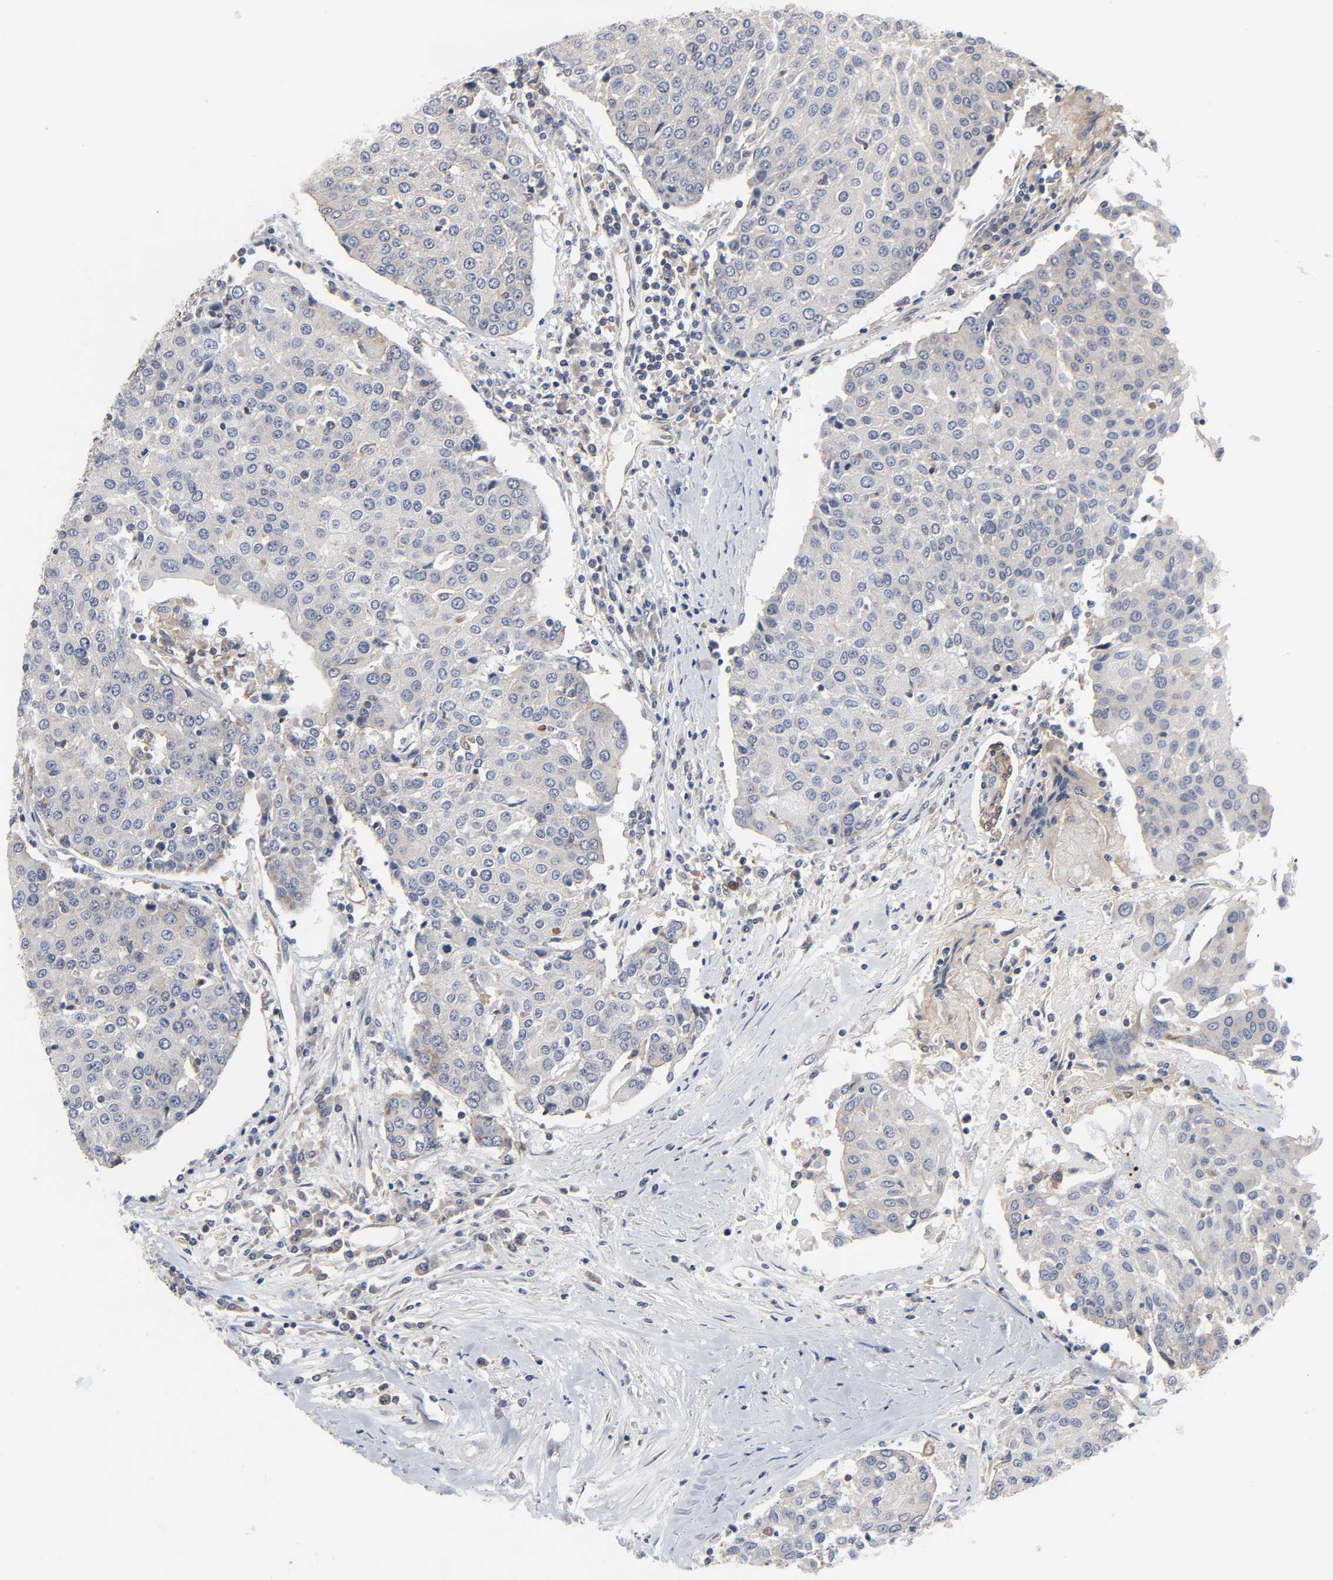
{"staining": {"intensity": "weak", "quantity": "<25%", "location": "cytoplasmic/membranous"}, "tissue": "urothelial cancer", "cell_type": "Tumor cells", "image_type": "cancer", "snomed": [{"axis": "morphology", "description": "Urothelial carcinoma, High grade"}, {"axis": "topography", "description": "Urinary bladder"}], "caption": "Tumor cells are negative for protein expression in human high-grade urothelial carcinoma.", "gene": "DDX10", "patient": {"sex": "female", "age": 85}}